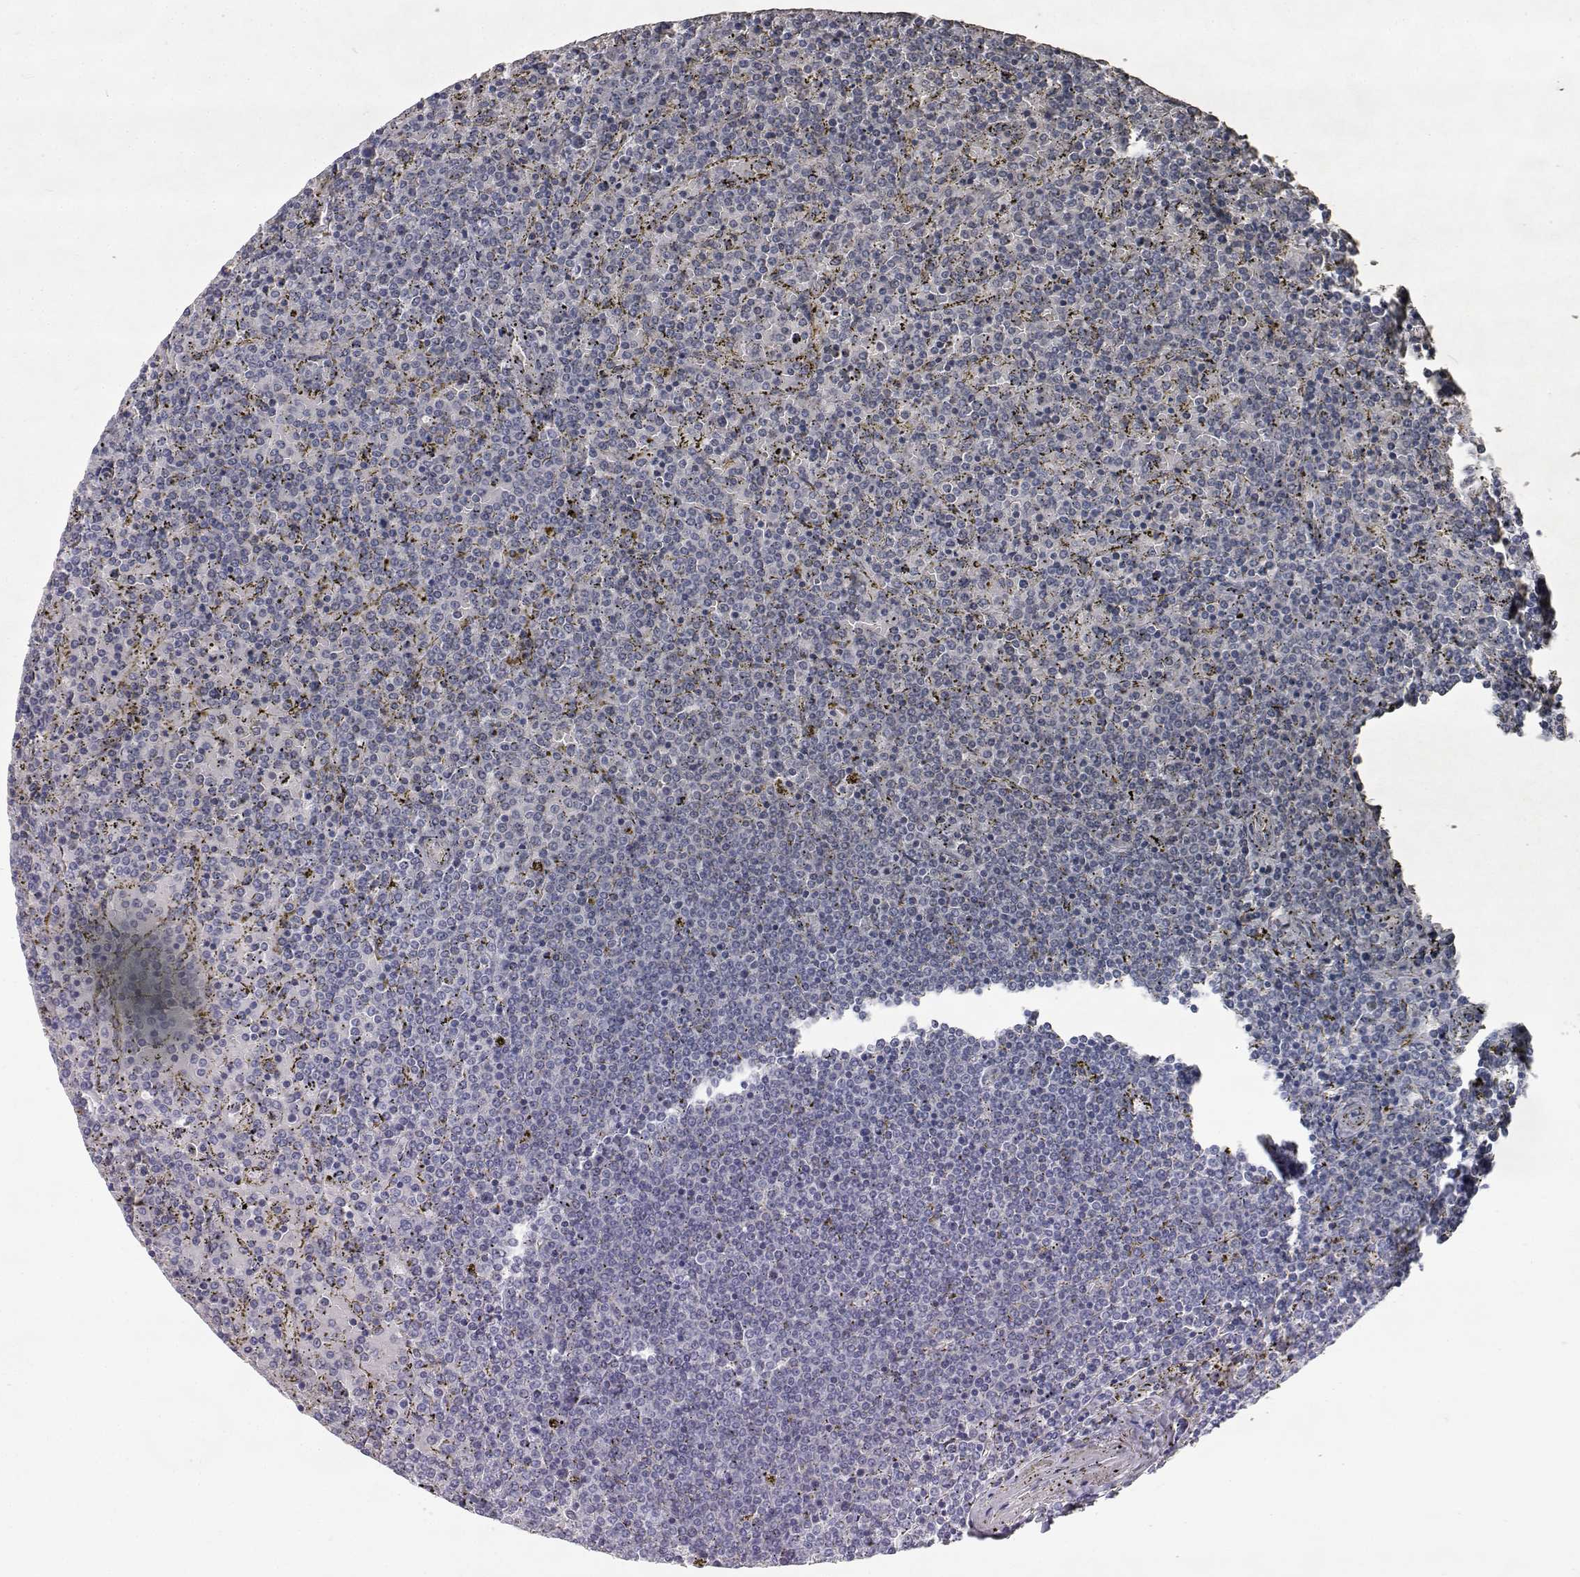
{"staining": {"intensity": "negative", "quantity": "none", "location": "none"}, "tissue": "lymphoma", "cell_type": "Tumor cells", "image_type": "cancer", "snomed": [{"axis": "morphology", "description": "Malignant lymphoma, non-Hodgkin's type, Low grade"}, {"axis": "topography", "description": "Spleen"}], "caption": "The micrograph displays no significant positivity in tumor cells of malignant lymphoma, non-Hodgkin's type (low-grade).", "gene": "SLCO6A1", "patient": {"sex": "female", "age": 77}}